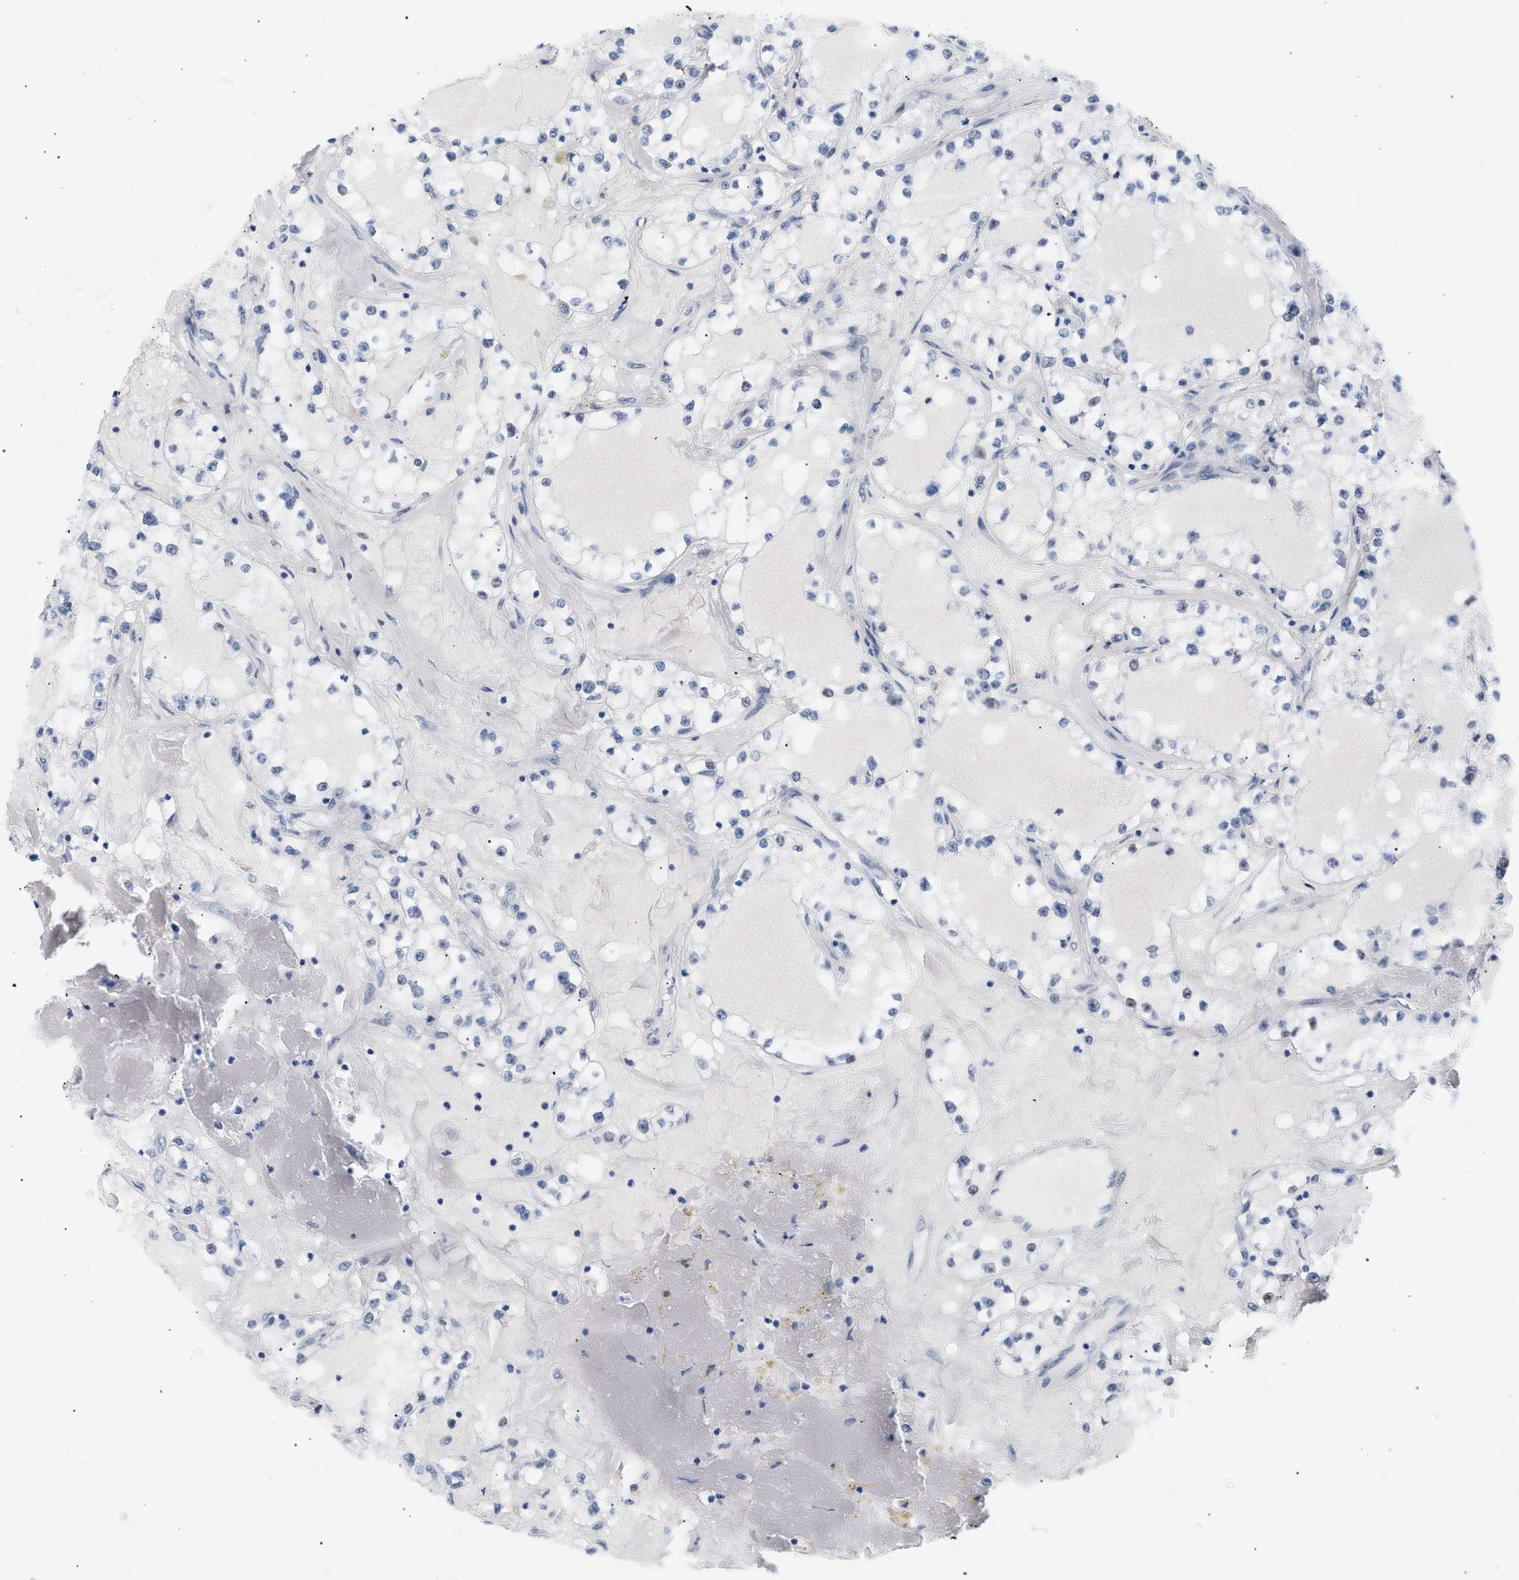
{"staining": {"intensity": "negative", "quantity": "none", "location": "none"}, "tissue": "renal cancer", "cell_type": "Tumor cells", "image_type": "cancer", "snomed": [{"axis": "morphology", "description": "Adenocarcinoma, NOS"}, {"axis": "topography", "description": "Kidney"}], "caption": "This is a micrograph of immunohistochemistry (IHC) staining of renal cancer (adenocarcinoma), which shows no positivity in tumor cells.", "gene": "ELN", "patient": {"sex": "male", "age": 56}}